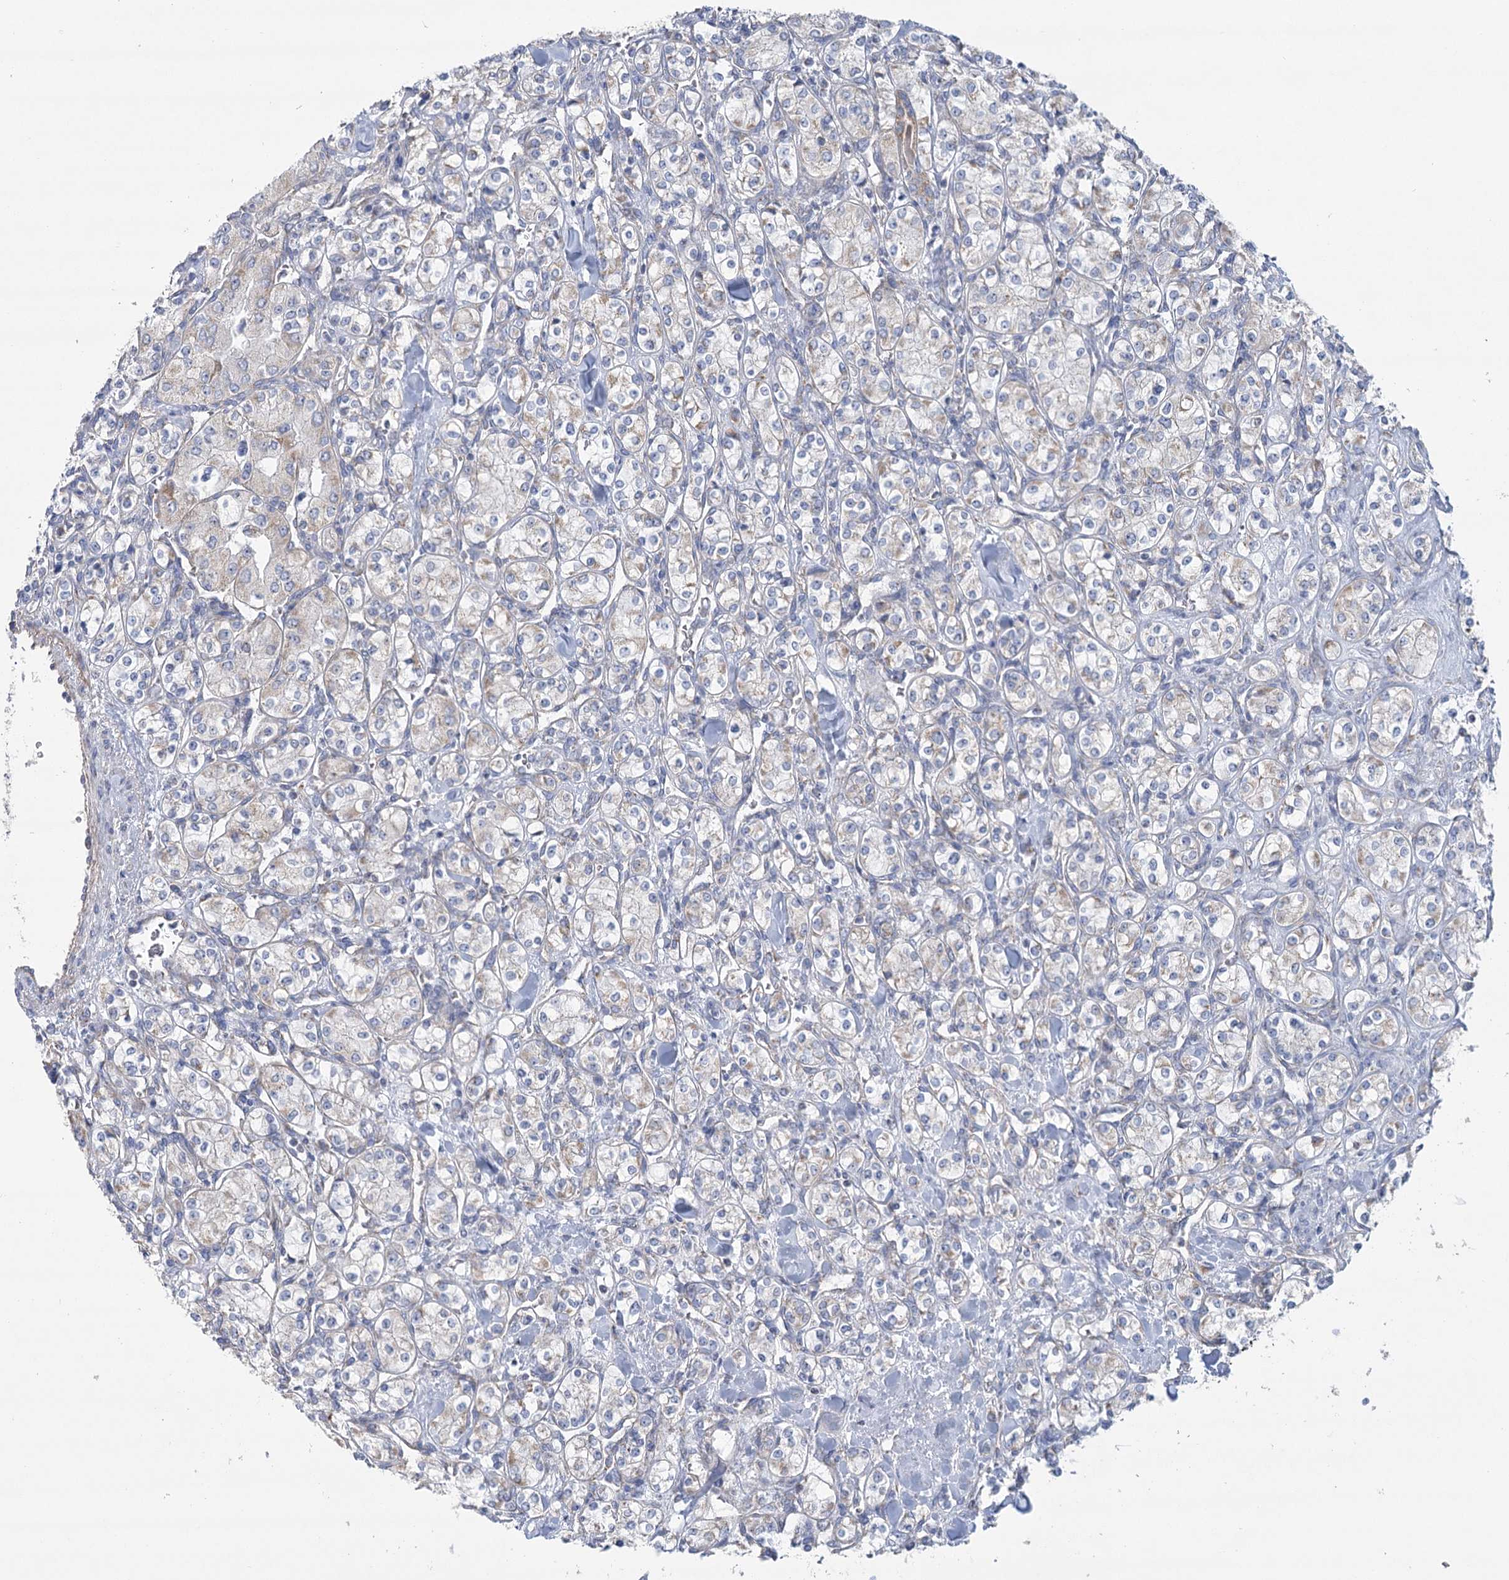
{"staining": {"intensity": "negative", "quantity": "none", "location": "none"}, "tissue": "renal cancer", "cell_type": "Tumor cells", "image_type": "cancer", "snomed": [{"axis": "morphology", "description": "Adenocarcinoma, NOS"}, {"axis": "topography", "description": "Kidney"}], "caption": "A high-resolution histopathology image shows IHC staining of adenocarcinoma (renal), which reveals no significant expression in tumor cells. Nuclei are stained in blue.", "gene": "SNX7", "patient": {"sex": "male", "age": 77}}